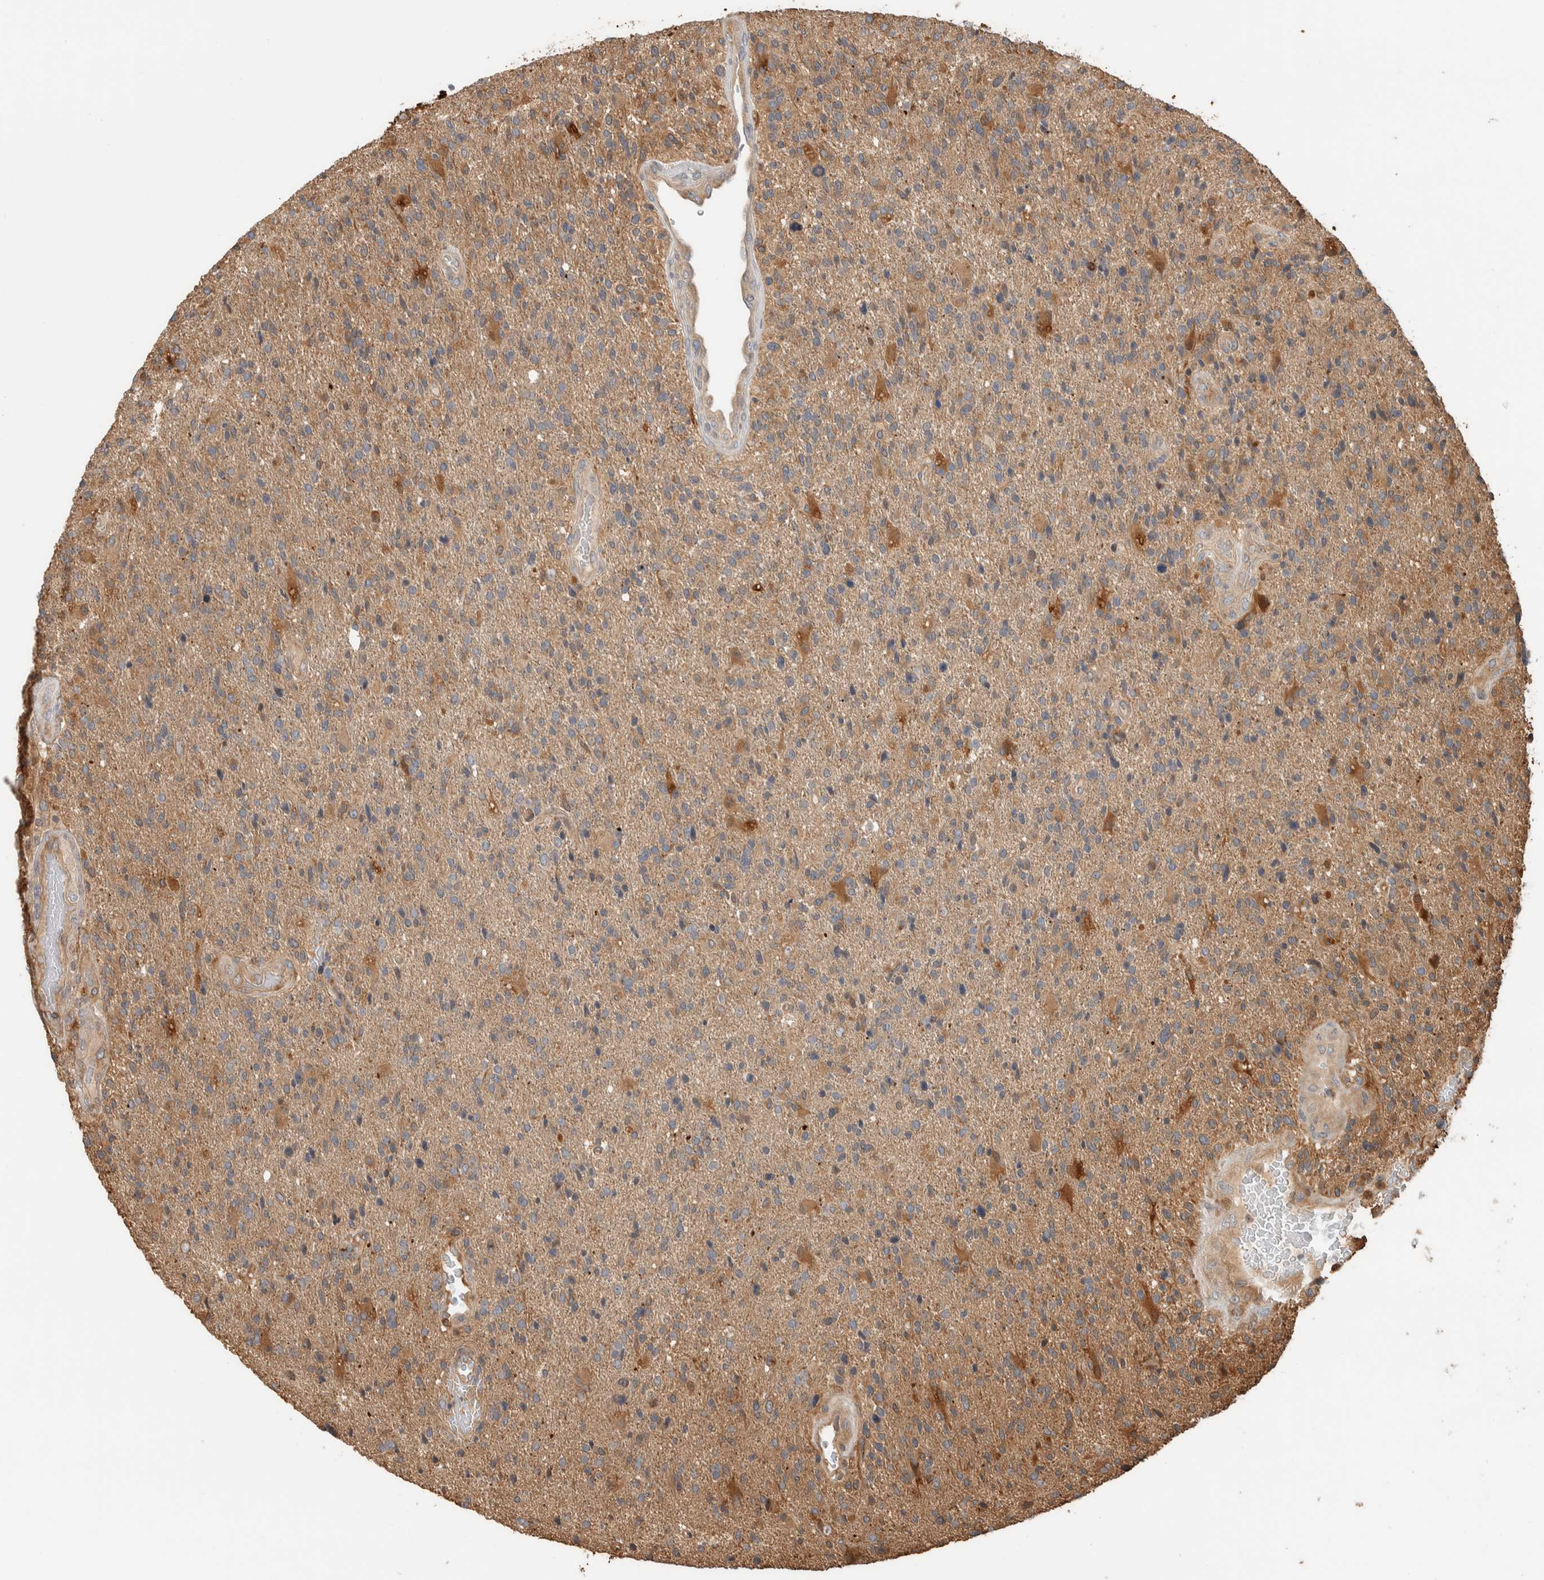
{"staining": {"intensity": "weak", "quantity": ">75%", "location": "cytoplasmic/membranous"}, "tissue": "glioma", "cell_type": "Tumor cells", "image_type": "cancer", "snomed": [{"axis": "morphology", "description": "Glioma, malignant, High grade"}, {"axis": "topography", "description": "Brain"}], "caption": "Protein staining by immunohistochemistry demonstrates weak cytoplasmic/membranous positivity in approximately >75% of tumor cells in high-grade glioma (malignant). The staining is performed using DAB (3,3'-diaminobenzidine) brown chromogen to label protein expression. The nuclei are counter-stained blue using hematoxylin.", "gene": "CNTROB", "patient": {"sex": "male", "age": 72}}